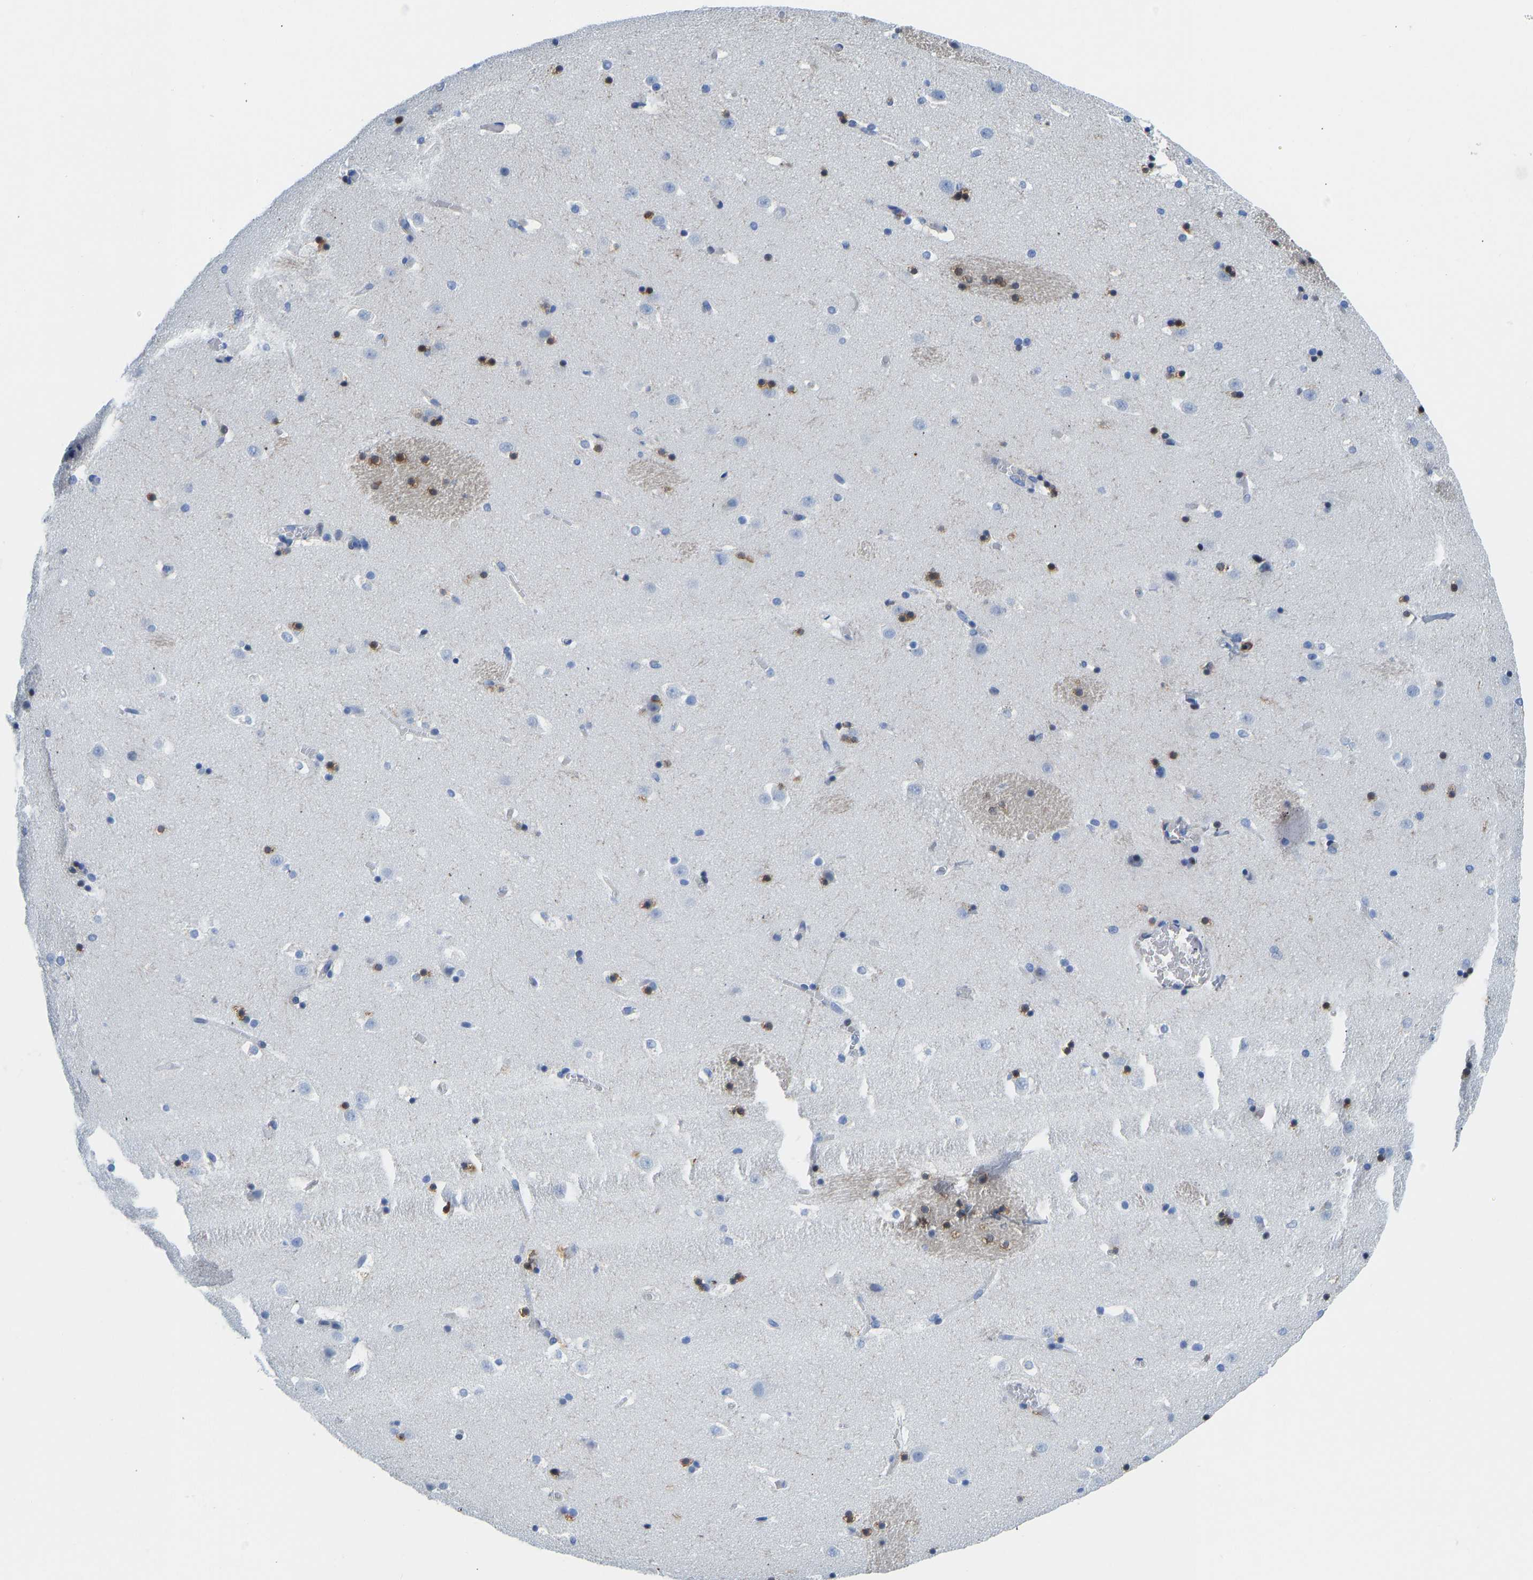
{"staining": {"intensity": "moderate", "quantity": "25%-75%", "location": "cytoplasmic/membranous,nuclear"}, "tissue": "caudate", "cell_type": "Glial cells", "image_type": "normal", "snomed": [{"axis": "morphology", "description": "Normal tissue, NOS"}, {"axis": "topography", "description": "Lateral ventricle wall"}], "caption": "Immunohistochemistry of unremarkable human caudate shows medium levels of moderate cytoplasmic/membranous,nuclear positivity in about 25%-75% of glial cells.", "gene": "NKAIN3", "patient": {"sex": "male", "age": 45}}